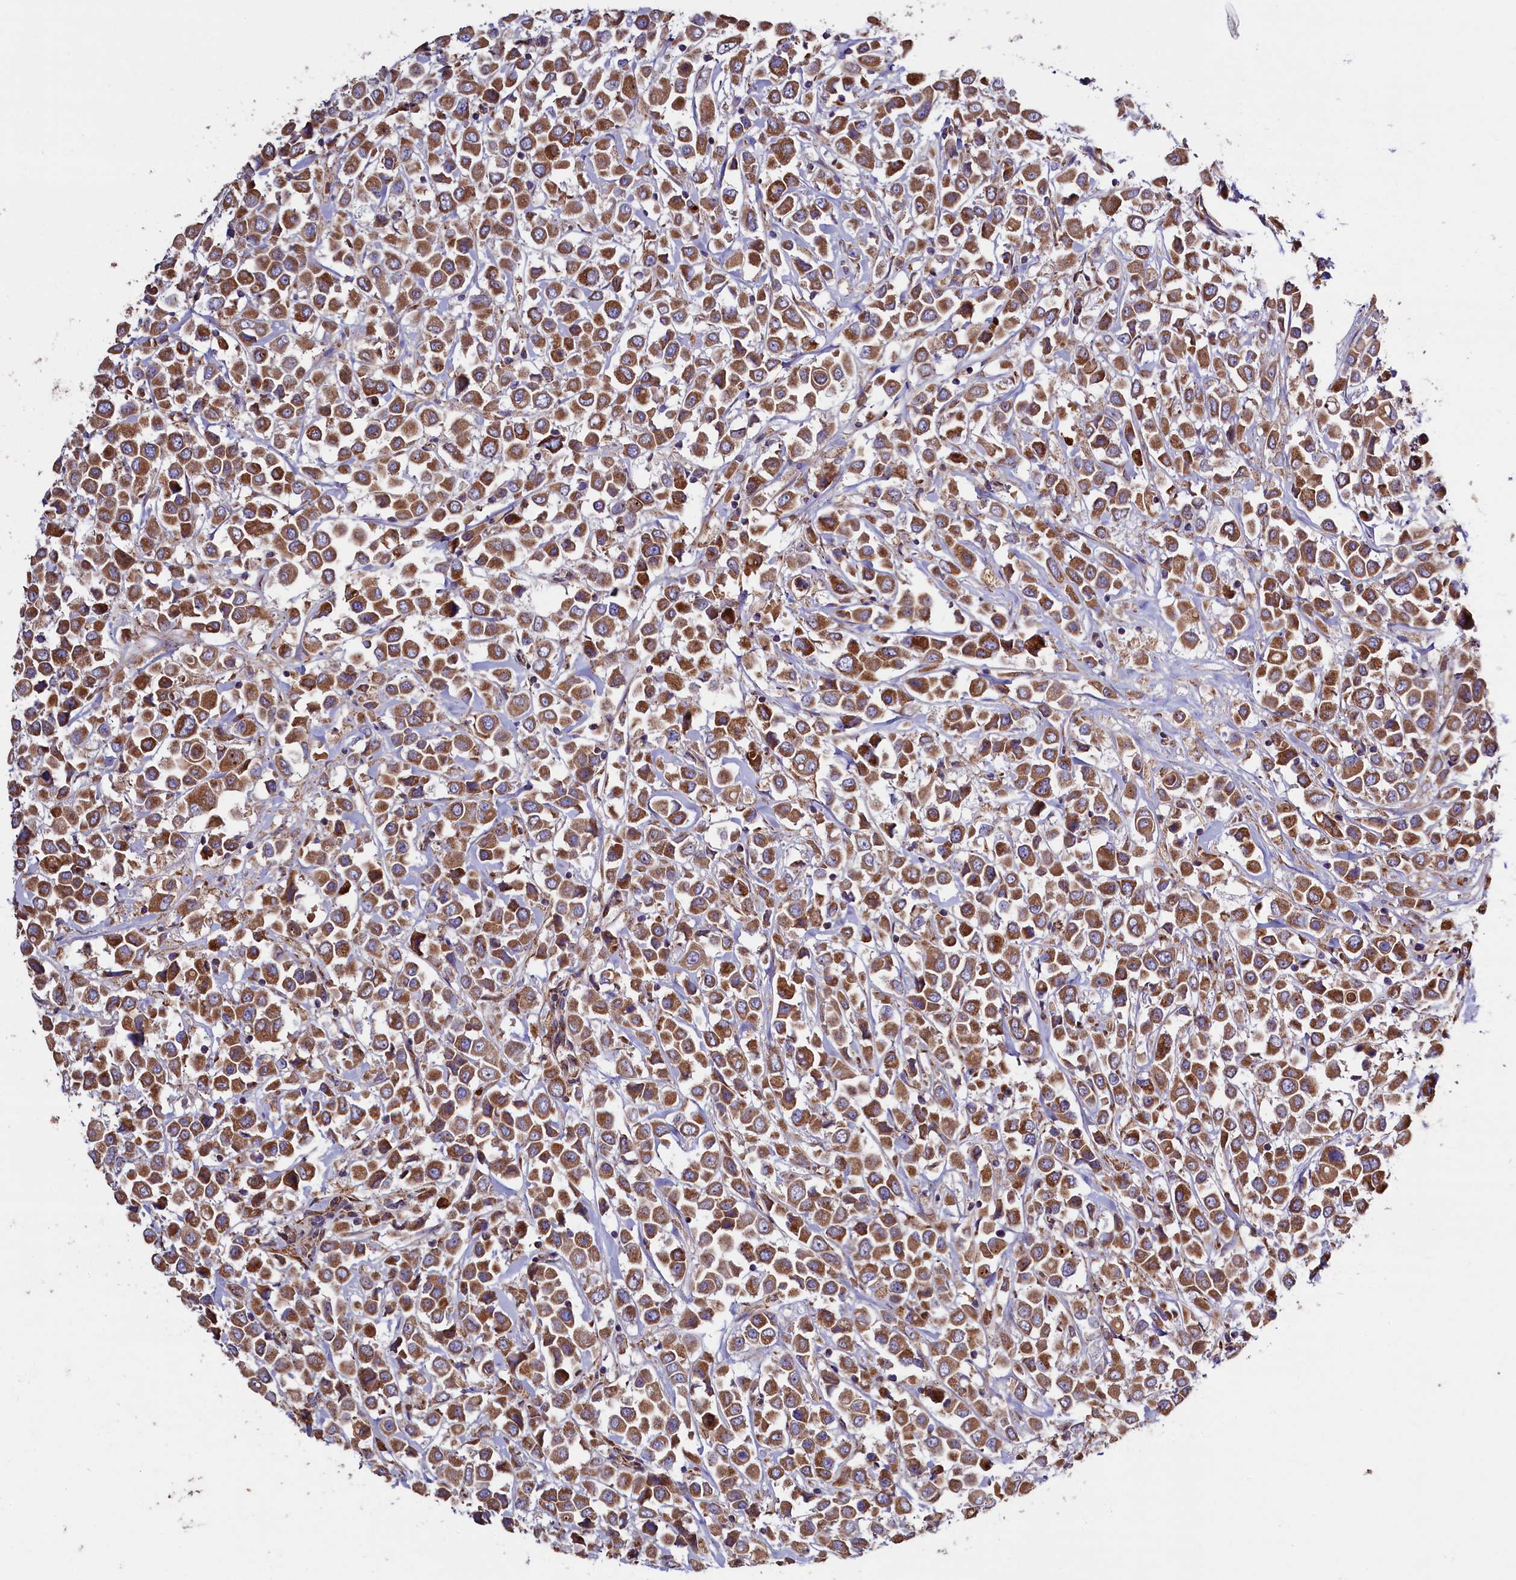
{"staining": {"intensity": "moderate", "quantity": ">75%", "location": "cytoplasmic/membranous"}, "tissue": "breast cancer", "cell_type": "Tumor cells", "image_type": "cancer", "snomed": [{"axis": "morphology", "description": "Duct carcinoma"}, {"axis": "topography", "description": "Breast"}], "caption": "Protein positivity by IHC demonstrates moderate cytoplasmic/membranous staining in approximately >75% of tumor cells in breast cancer (infiltrating ductal carcinoma). The protein of interest is stained brown, and the nuclei are stained in blue (DAB (3,3'-diaminobenzidine) IHC with brightfield microscopy, high magnification).", "gene": "ZSWIM1", "patient": {"sex": "female", "age": 61}}